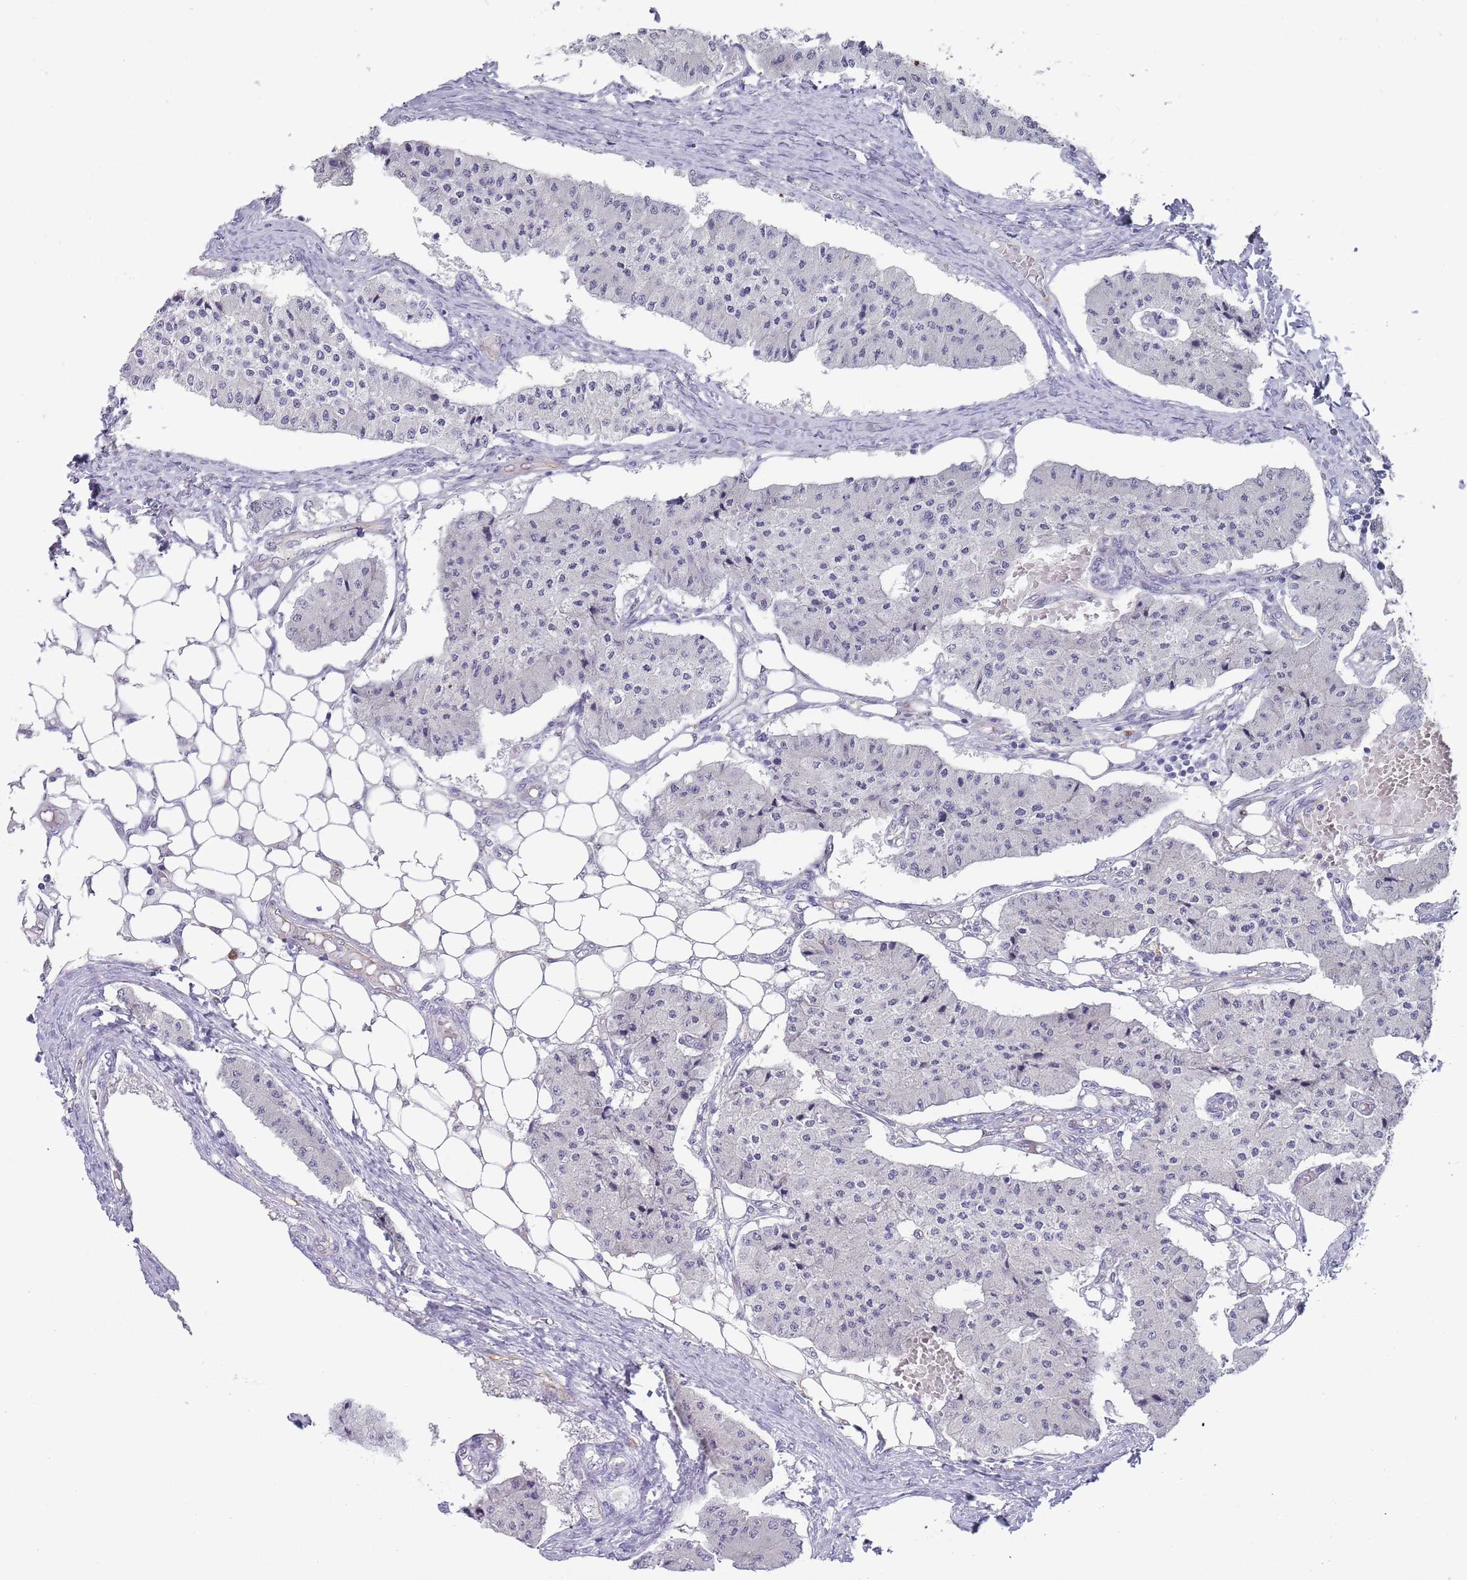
{"staining": {"intensity": "negative", "quantity": "none", "location": "none"}, "tissue": "carcinoid", "cell_type": "Tumor cells", "image_type": "cancer", "snomed": [{"axis": "morphology", "description": "Carcinoid, malignant, NOS"}, {"axis": "topography", "description": "Colon"}], "caption": "The image shows no staining of tumor cells in malignant carcinoid.", "gene": "TNRC6C", "patient": {"sex": "female", "age": 52}}